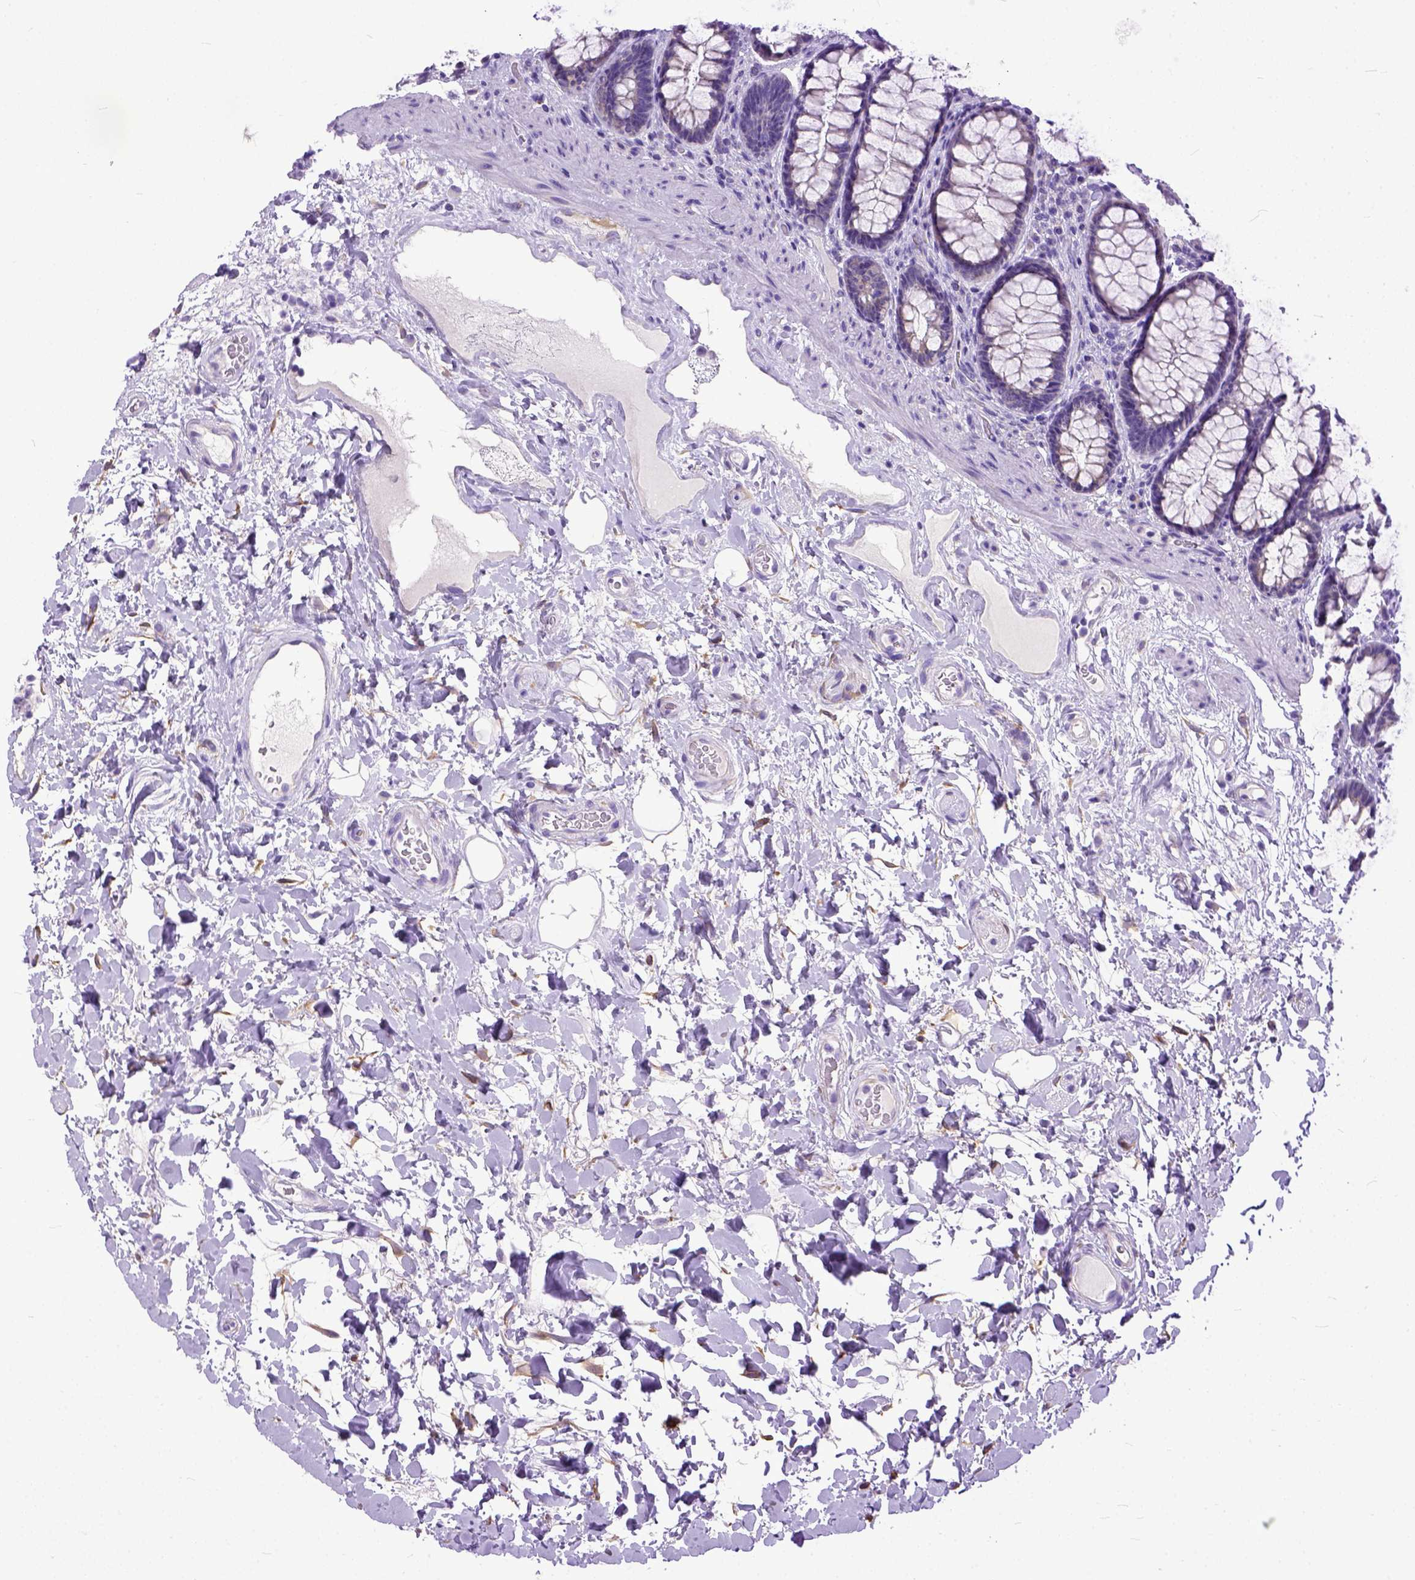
{"staining": {"intensity": "negative", "quantity": "none", "location": "none"}, "tissue": "rectum", "cell_type": "Glandular cells", "image_type": "normal", "snomed": [{"axis": "morphology", "description": "Normal tissue, NOS"}, {"axis": "topography", "description": "Rectum"}], "caption": "This image is of normal rectum stained with IHC to label a protein in brown with the nuclei are counter-stained blue. There is no positivity in glandular cells.", "gene": "PPL", "patient": {"sex": "male", "age": 72}}